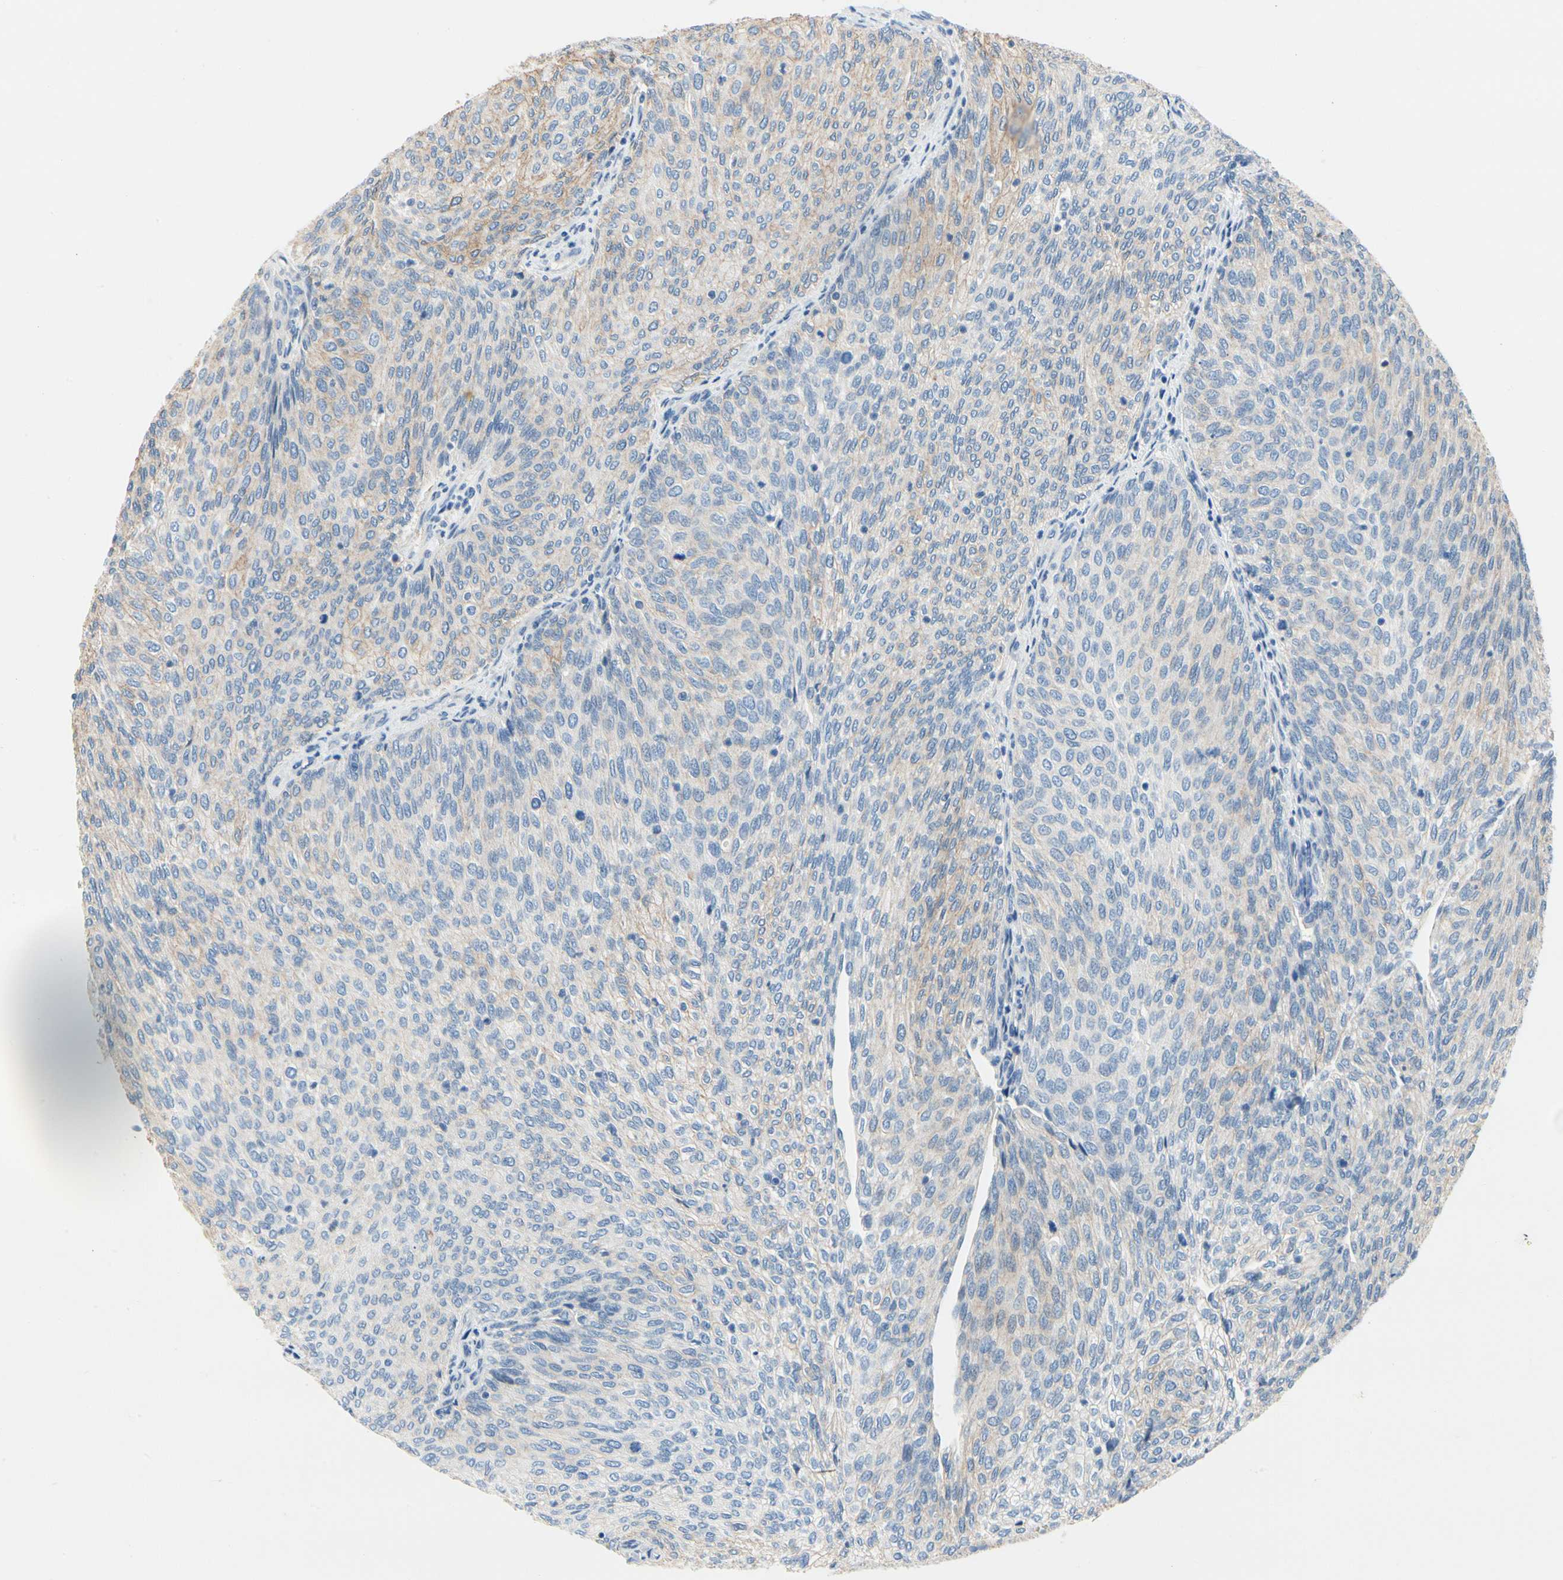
{"staining": {"intensity": "weak", "quantity": "<25%", "location": "cytoplasmic/membranous"}, "tissue": "urothelial cancer", "cell_type": "Tumor cells", "image_type": "cancer", "snomed": [{"axis": "morphology", "description": "Urothelial carcinoma, Low grade"}, {"axis": "topography", "description": "Urinary bladder"}], "caption": "A micrograph of low-grade urothelial carcinoma stained for a protein reveals no brown staining in tumor cells.", "gene": "CA14", "patient": {"sex": "female", "age": 79}}